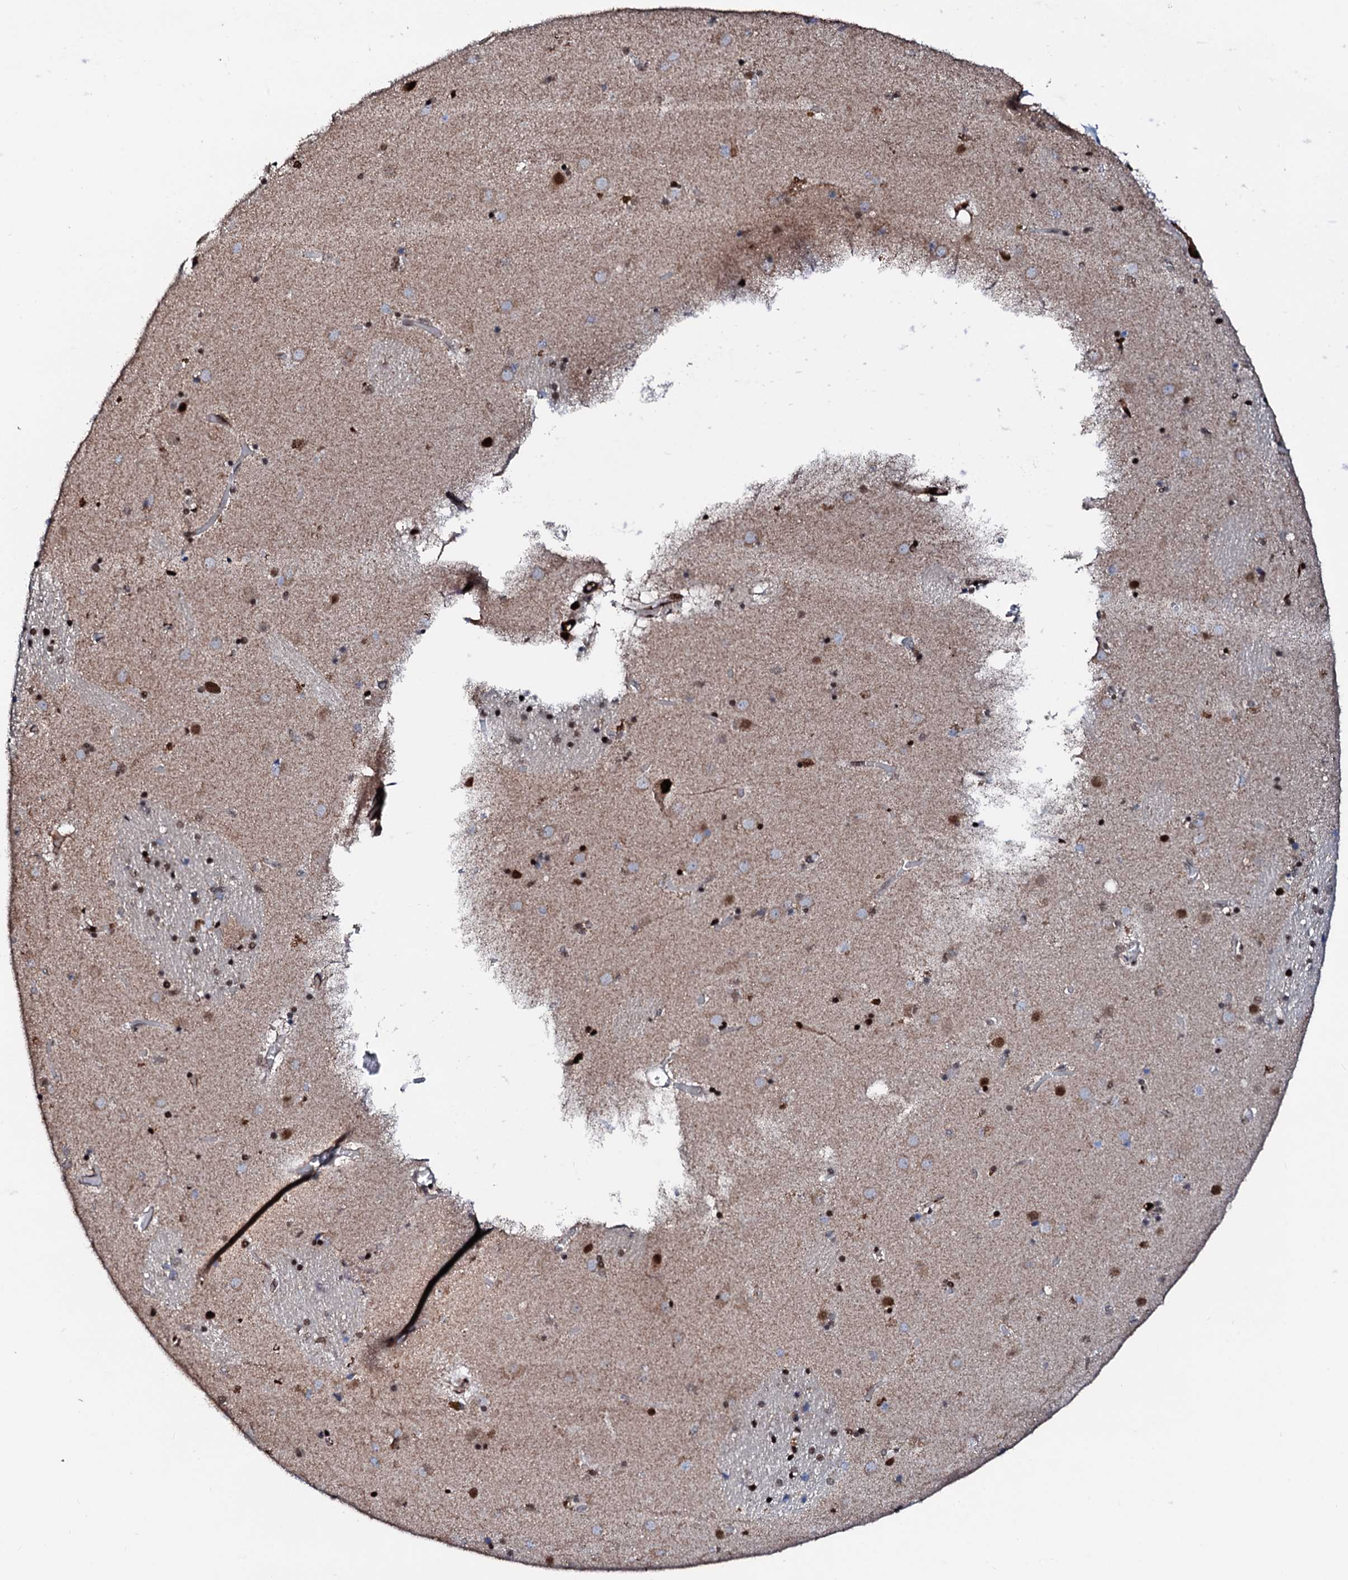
{"staining": {"intensity": "strong", "quantity": "25%-75%", "location": "nuclear"}, "tissue": "caudate", "cell_type": "Glial cells", "image_type": "normal", "snomed": [{"axis": "morphology", "description": "Normal tissue, NOS"}, {"axis": "topography", "description": "Lateral ventricle wall"}], "caption": "Human caudate stained for a protein (brown) reveals strong nuclear positive expression in about 25%-75% of glial cells.", "gene": "KIF18A", "patient": {"sex": "male", "age": 70}}